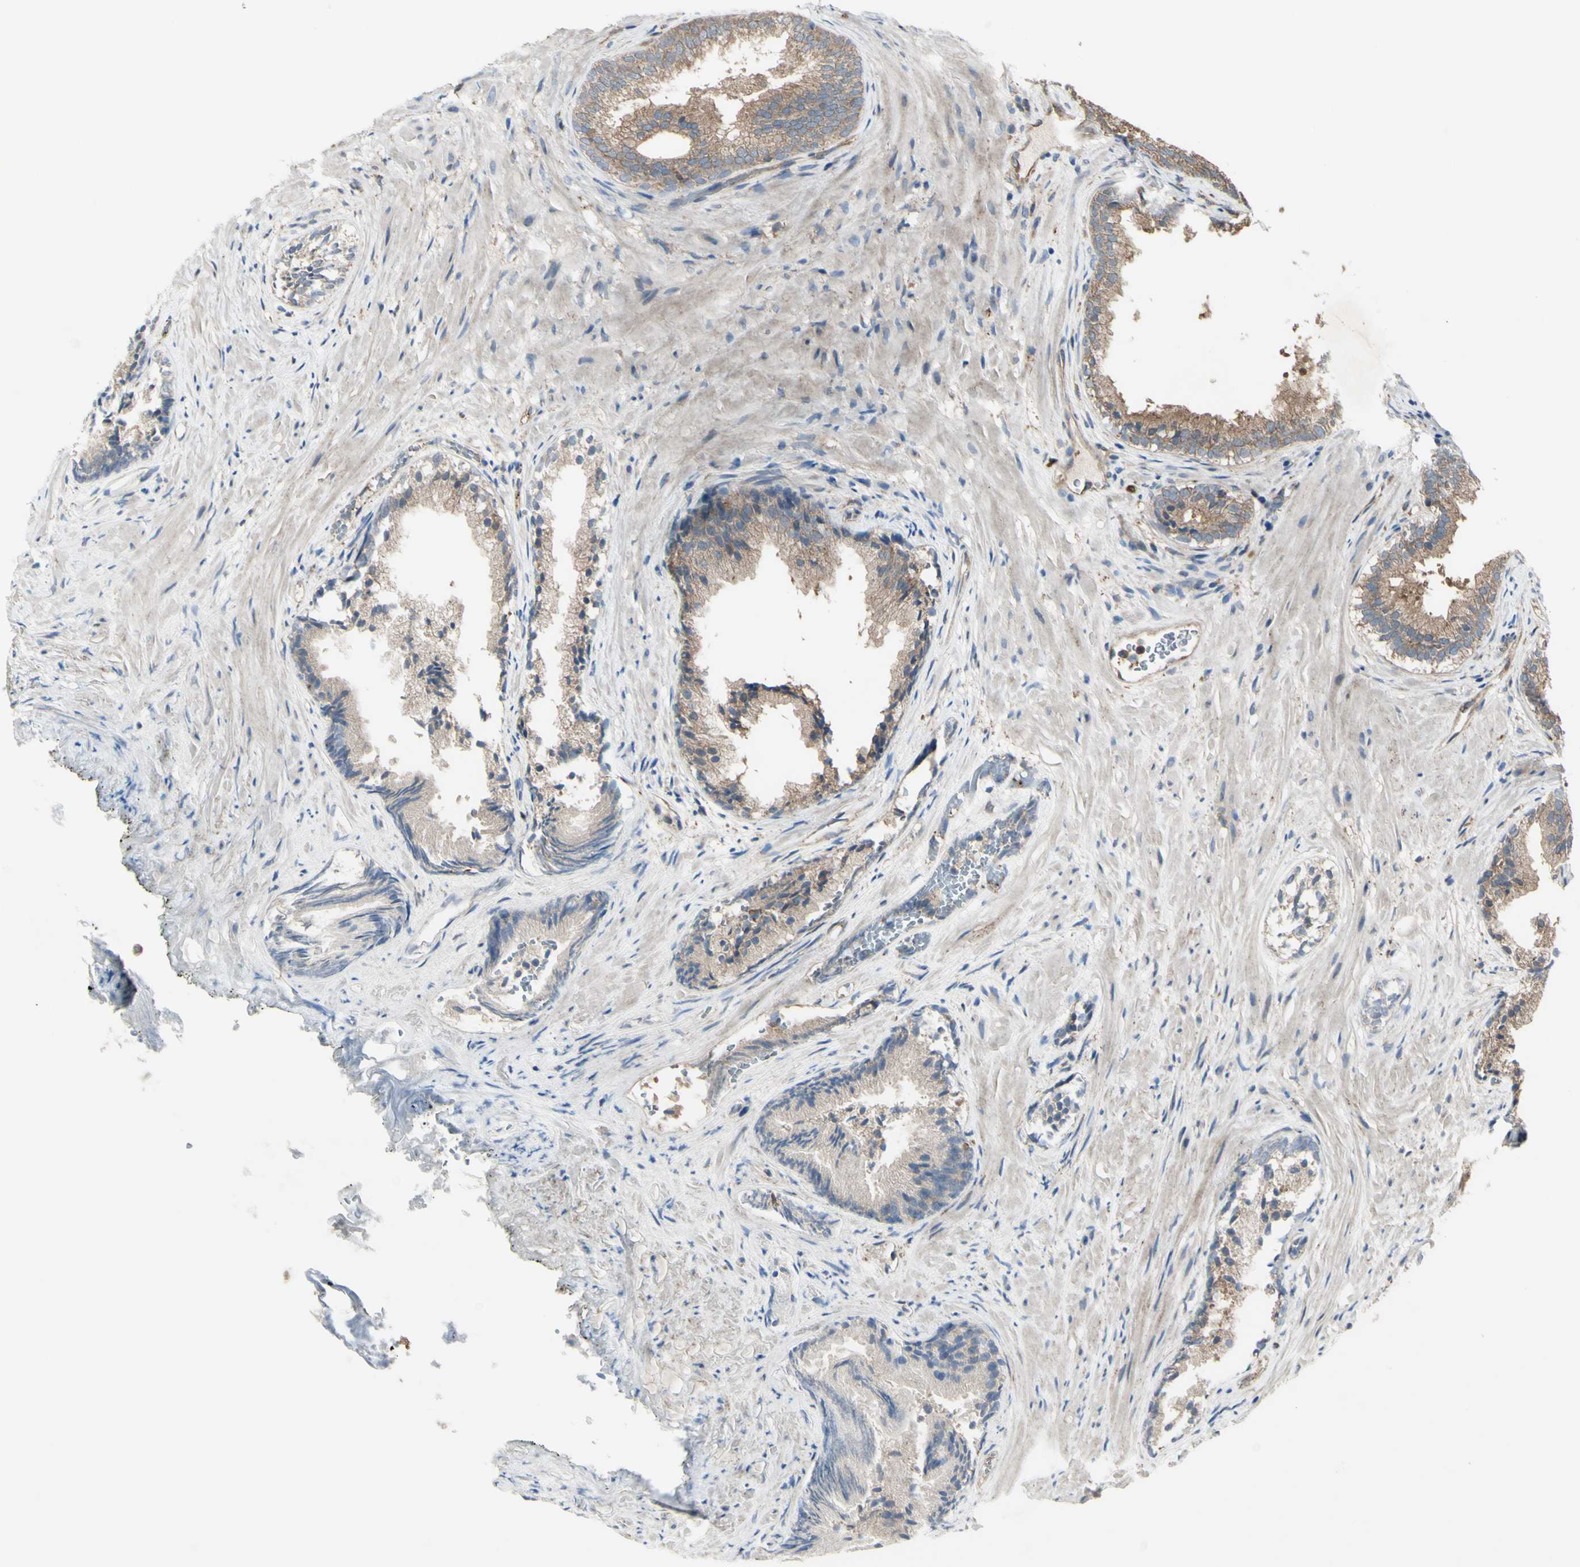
{"staining": {"intensity": "weak", "quantity": ">75%", "location": "cytoplasmic/membranous"}, "tissue": "prostate", "cell_type": "Glandular cells", "image_type": "normal", "snomed": [{"axis": "morphology", "description": "Normal tissue, NOS"}, {"axis": "topography", "description": "Prostate"}], "caption": "Glandular cells display low levels of weak cytoplasmic/membranous positivity in about >75% of cells in unremarkable human prostate.", "gene": "IGSF9B", "patient": {"sex": "male", "age": 76}}